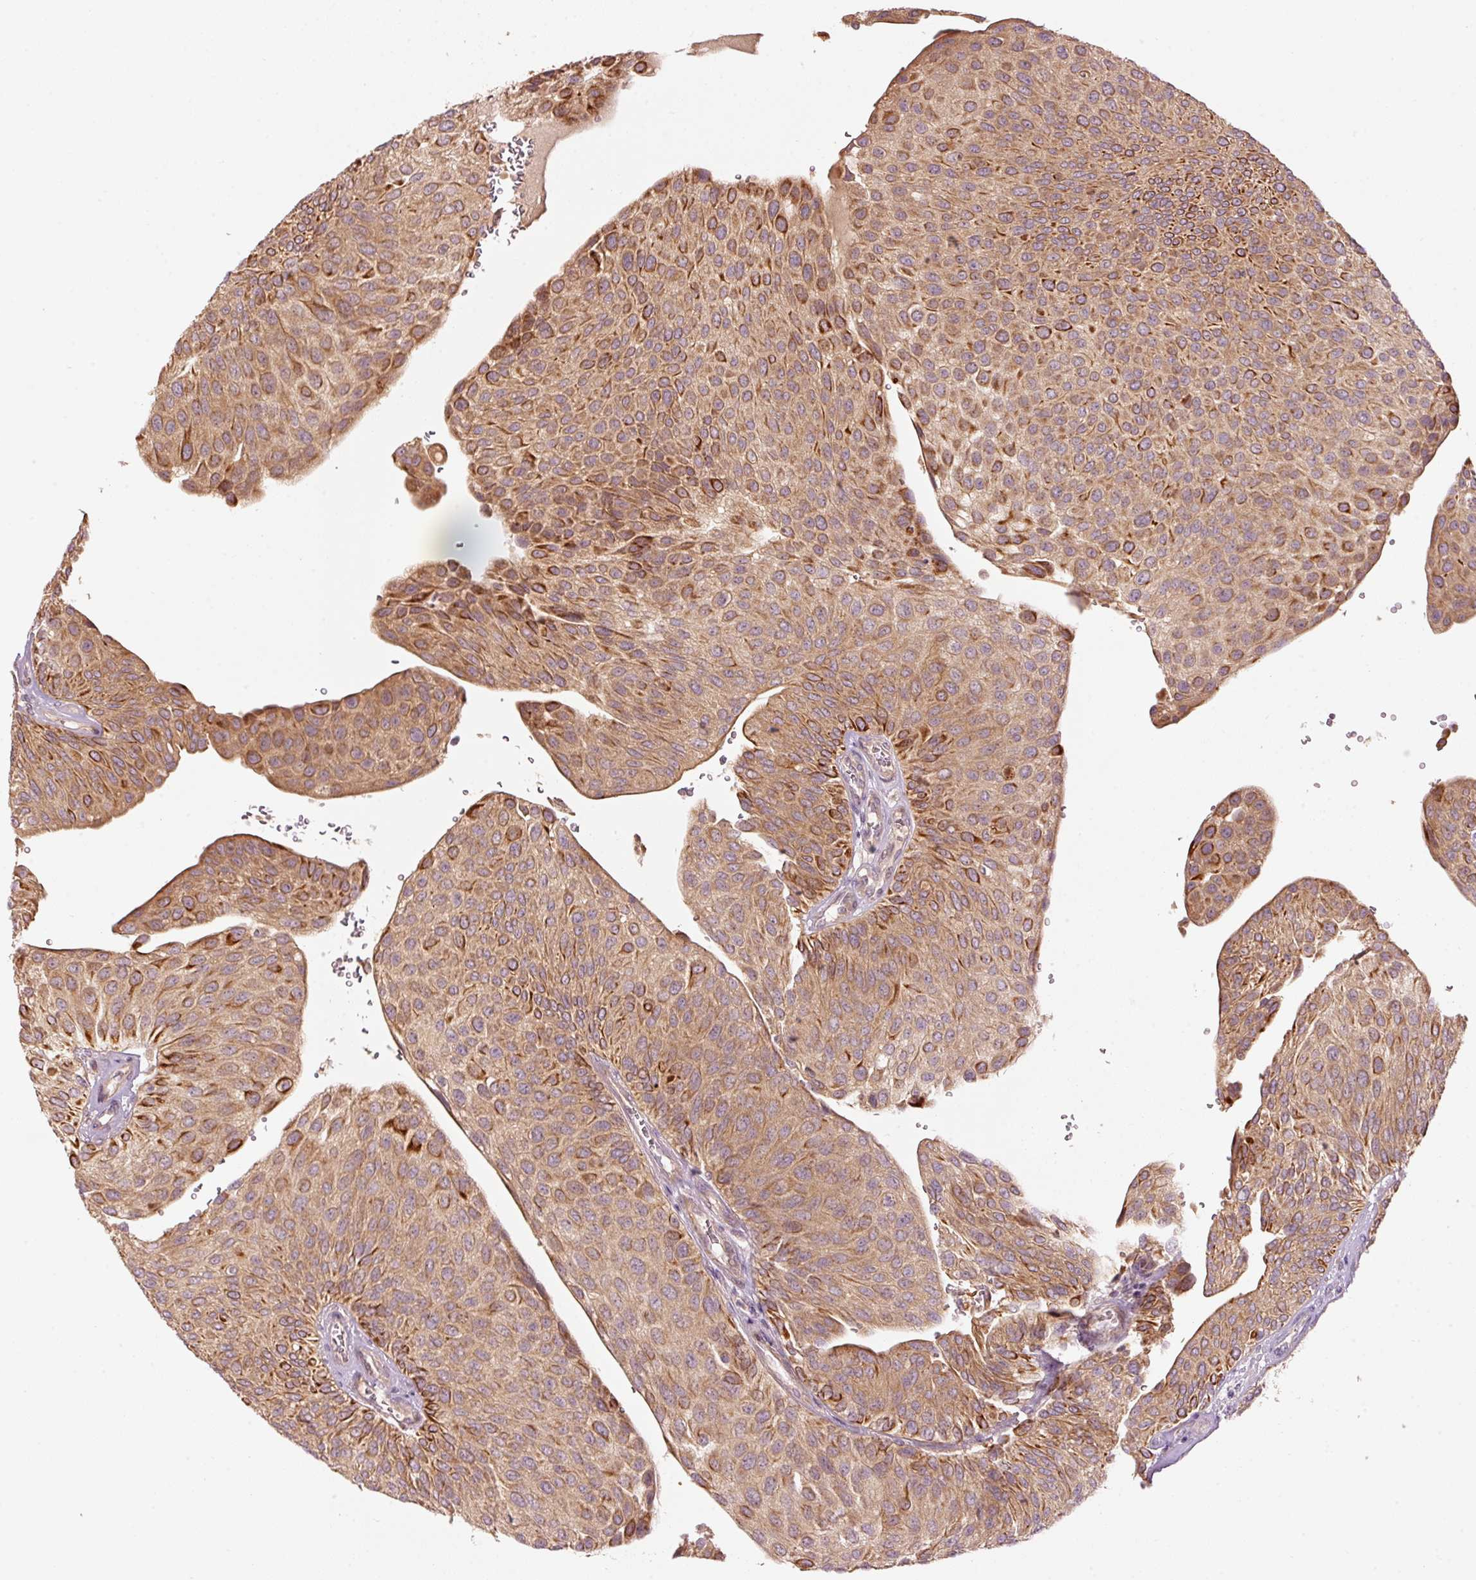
{"staining": {"intensity": "moderate", "quantity": ">75%", "location": "cytoplasmic/membranous"}, "tissue": "urothelial cancer", "cell_type": "Tumor cells", "image_type": "cancer", "snomed": [{"axis": "morphology", "description": "Urothelial carcinoma, NOS"}, {"axis": "topography", "description": "Urinary bladder"}], "caption": "Immunohistochemistry staining of transitional cell carcinoma, which reveals medium levels of moderate cytoplasmic/membranous positivity in about >75% of tumor cells indicating moderate cytoplasmic/membranous protein positivity. The staining was performed using DAB (brown) for protein detection and nuclei were counterstained in hematoxylin (blue).", "gene": "MAP10", "patient": {"sex": "male", "age": 67}}